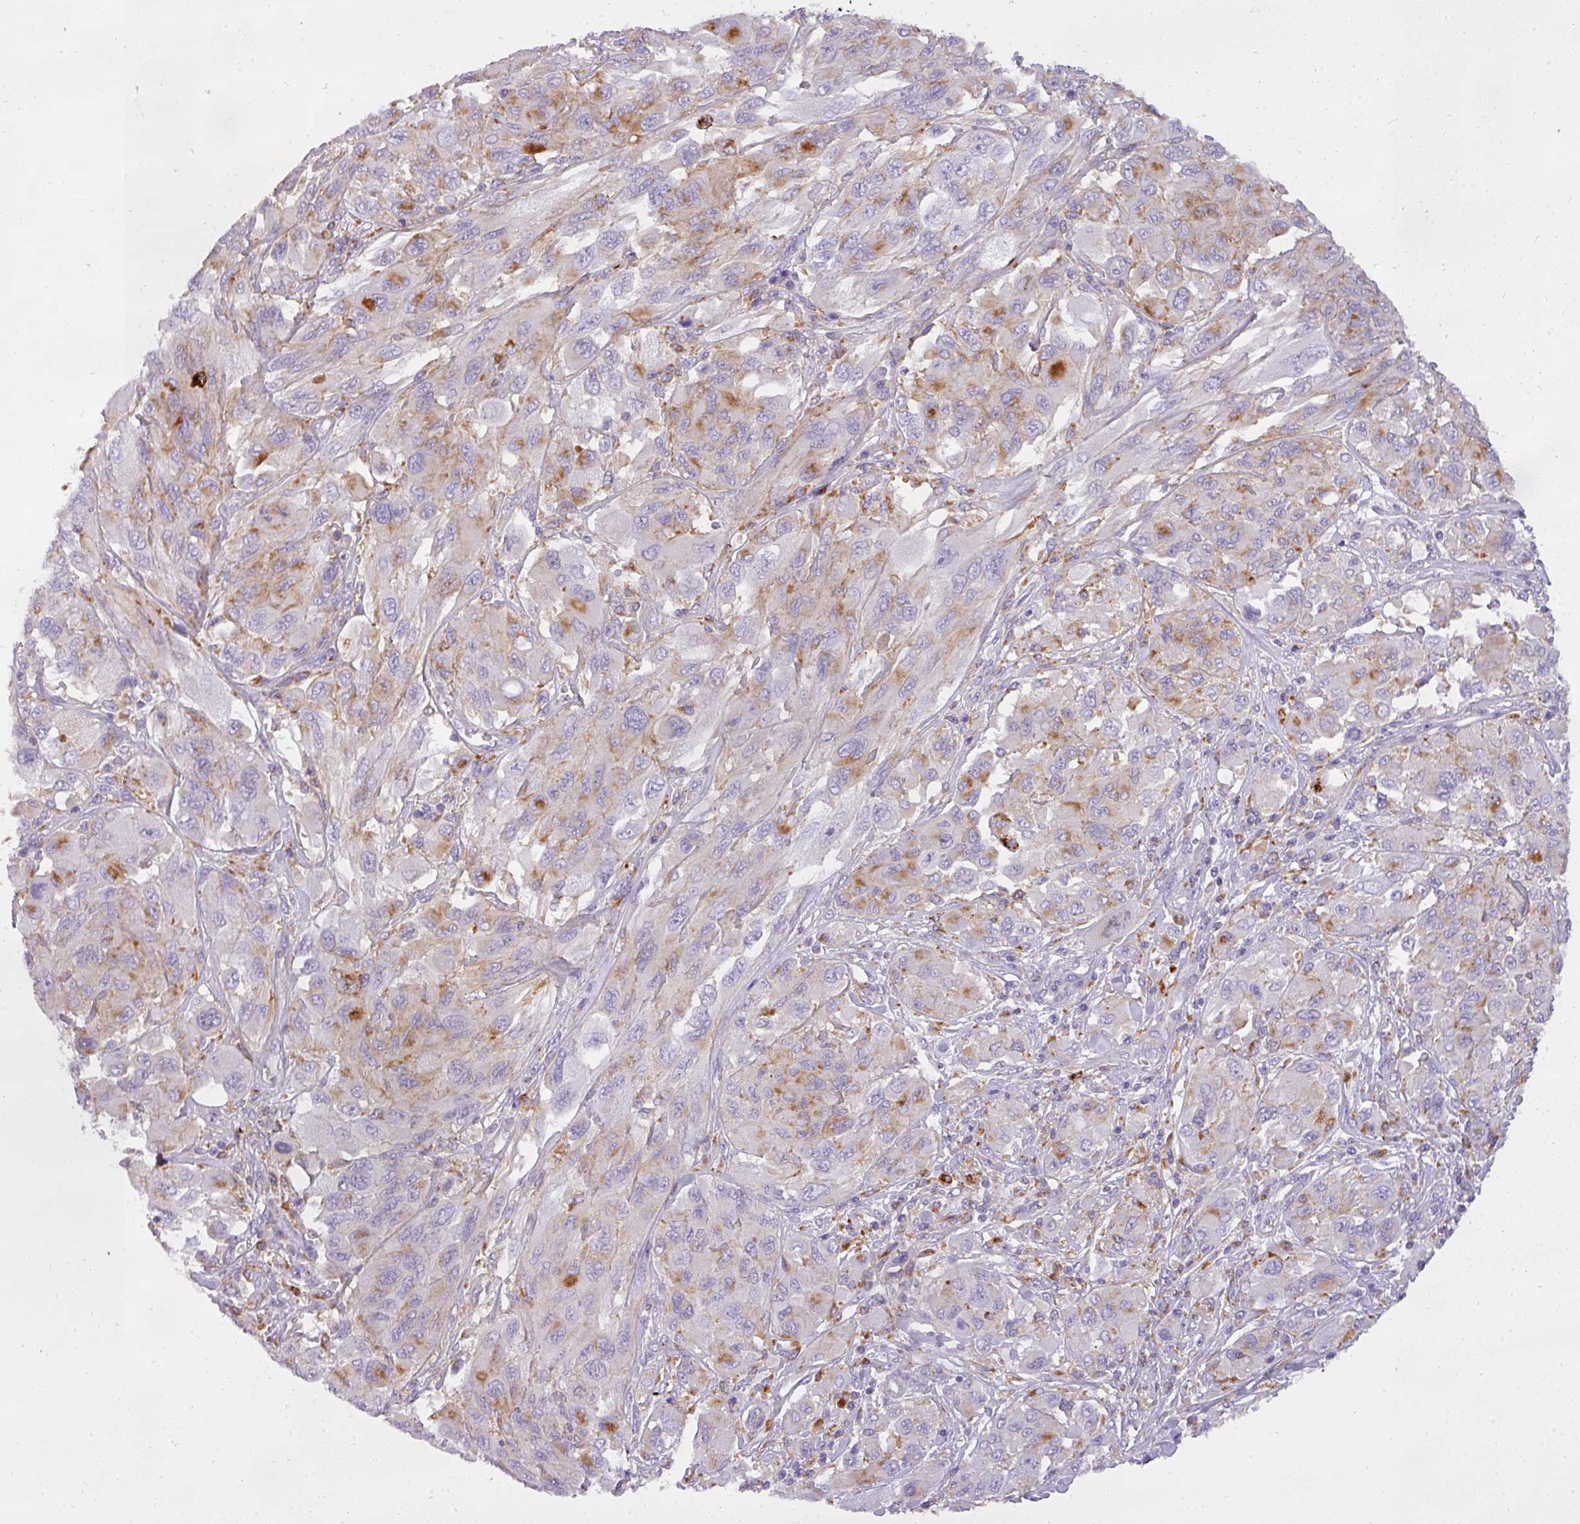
{"staining": {"intensity": "weak", "quantity": "25%-75%", "location": "cytoplasmic/membranous"}, "tissue": "melanoma", "cell_type": "Tumor cells", "image_type": "cancer", "snomed": [{"axis": "morphology", "description": "Malignant melanoma, NOS"}, {"axis": "topography", "description": "Skin"}], "caption": "Immunohistochemistry (IHC) micrograph of neoplastic tissue: human malignant melanoma stained using IHC displays low levels of weak protein expression localized specifically in the cytoplasmic/membranous of tumor cells, appearing as a cytoplasmic/membranous brown color.", "gene": "ATP6V1D", "patient": {"sex": "female", "age": 91}}